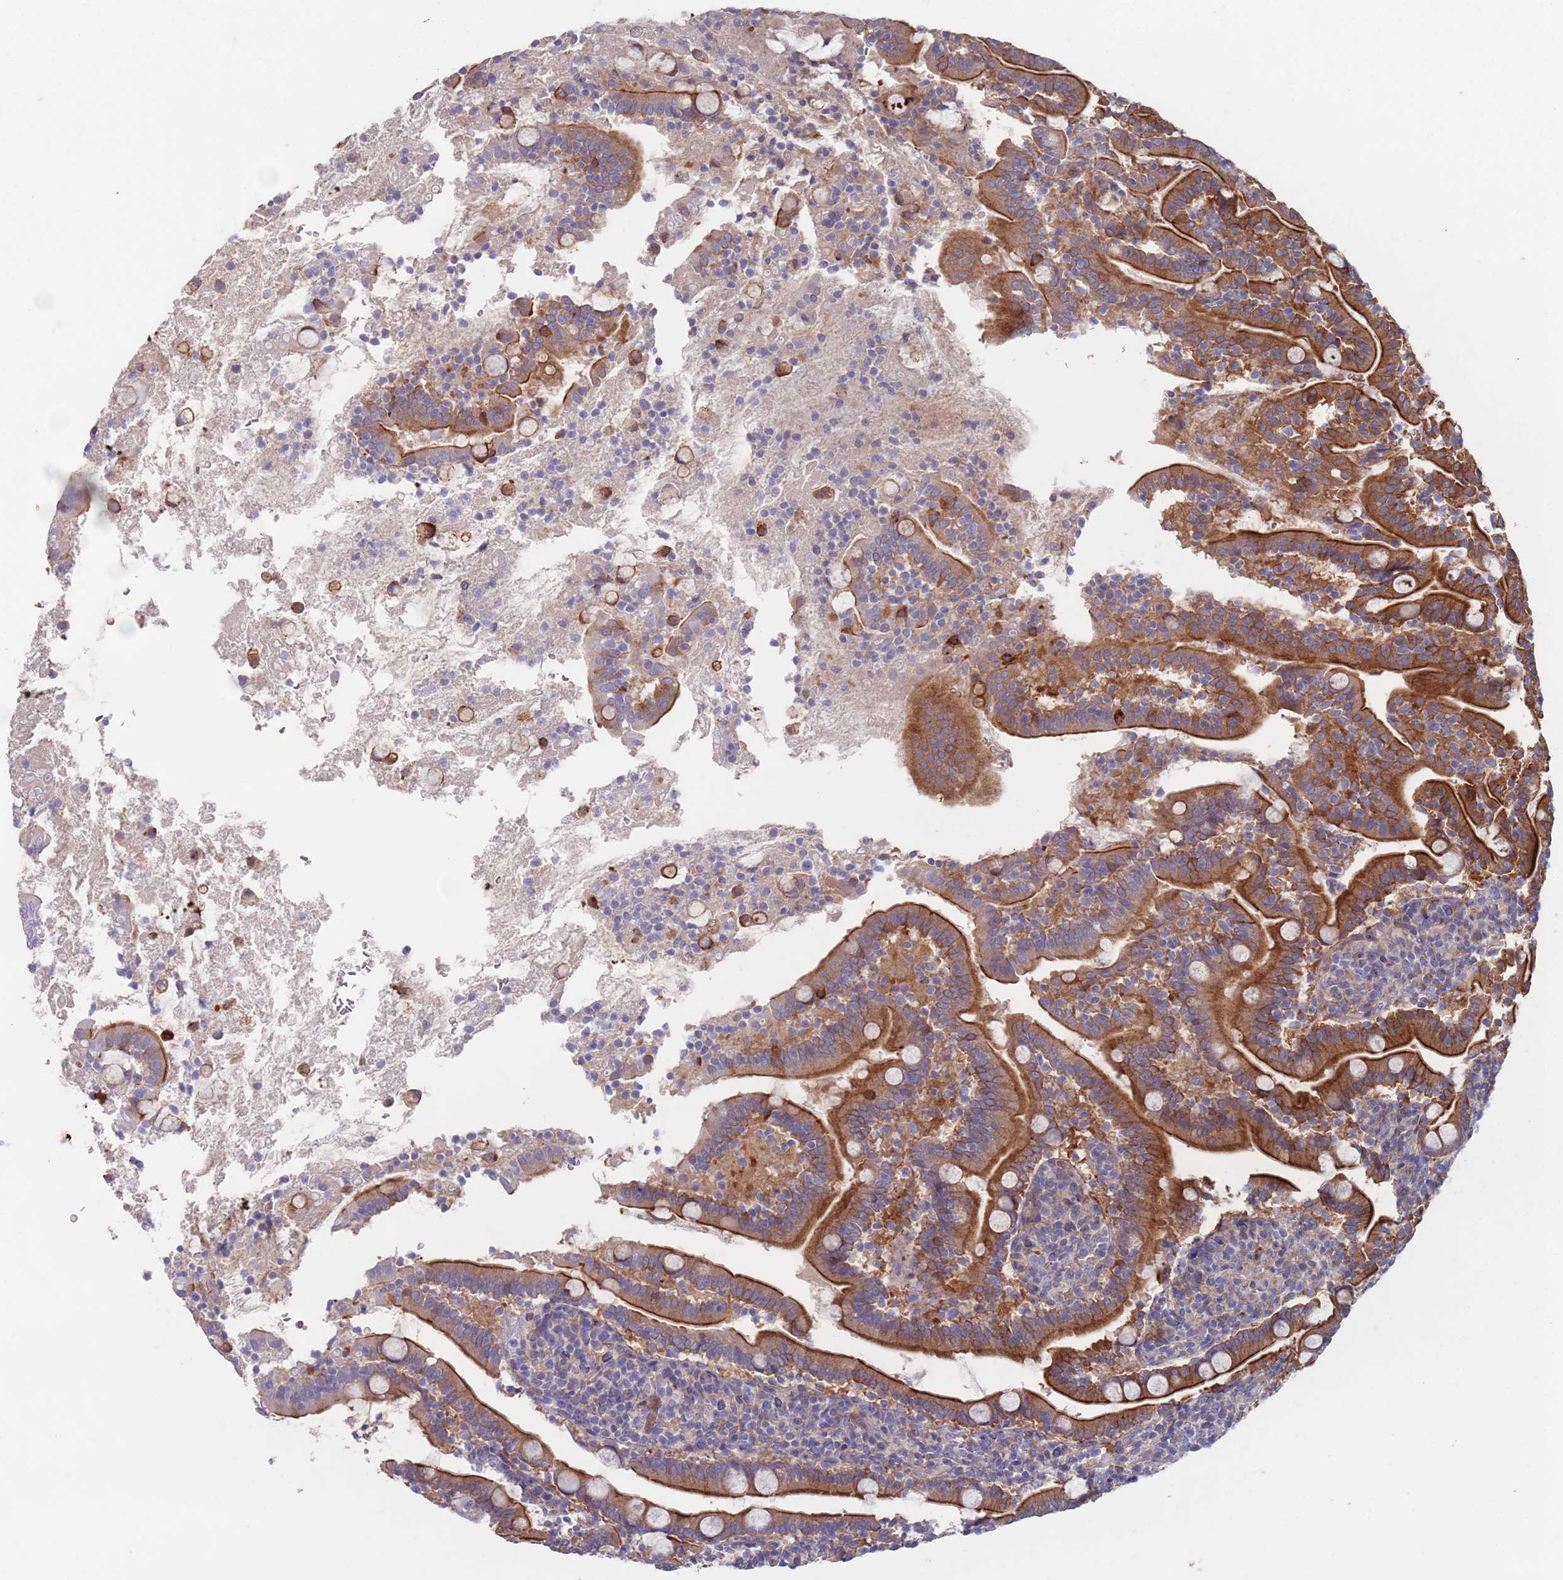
{"staining": {"intensity": "strong", "quantity": ">75%", "location": "cytoplasmic/membranous"}, "tissue": "duodenum", "cell_type": "Glandular cells", "image_type": "normal", "snomed": [{"axis": "morphology", "description": "Normal tissue, NOS"}, {"axis": "topography", "description": "Duodenum"}], "caption": "High-power microscopy captured an immunohistochemistry (IHC) histopathology image of unremarkable duodenum, revealing strong cytoplasmic/membranous staining in approximately >75% of glandular cells. The protein is shown in brown color, while the nuclei are stained blue.", "gene": "APPL2", "patient": {"sex": "male", "age": 35}}